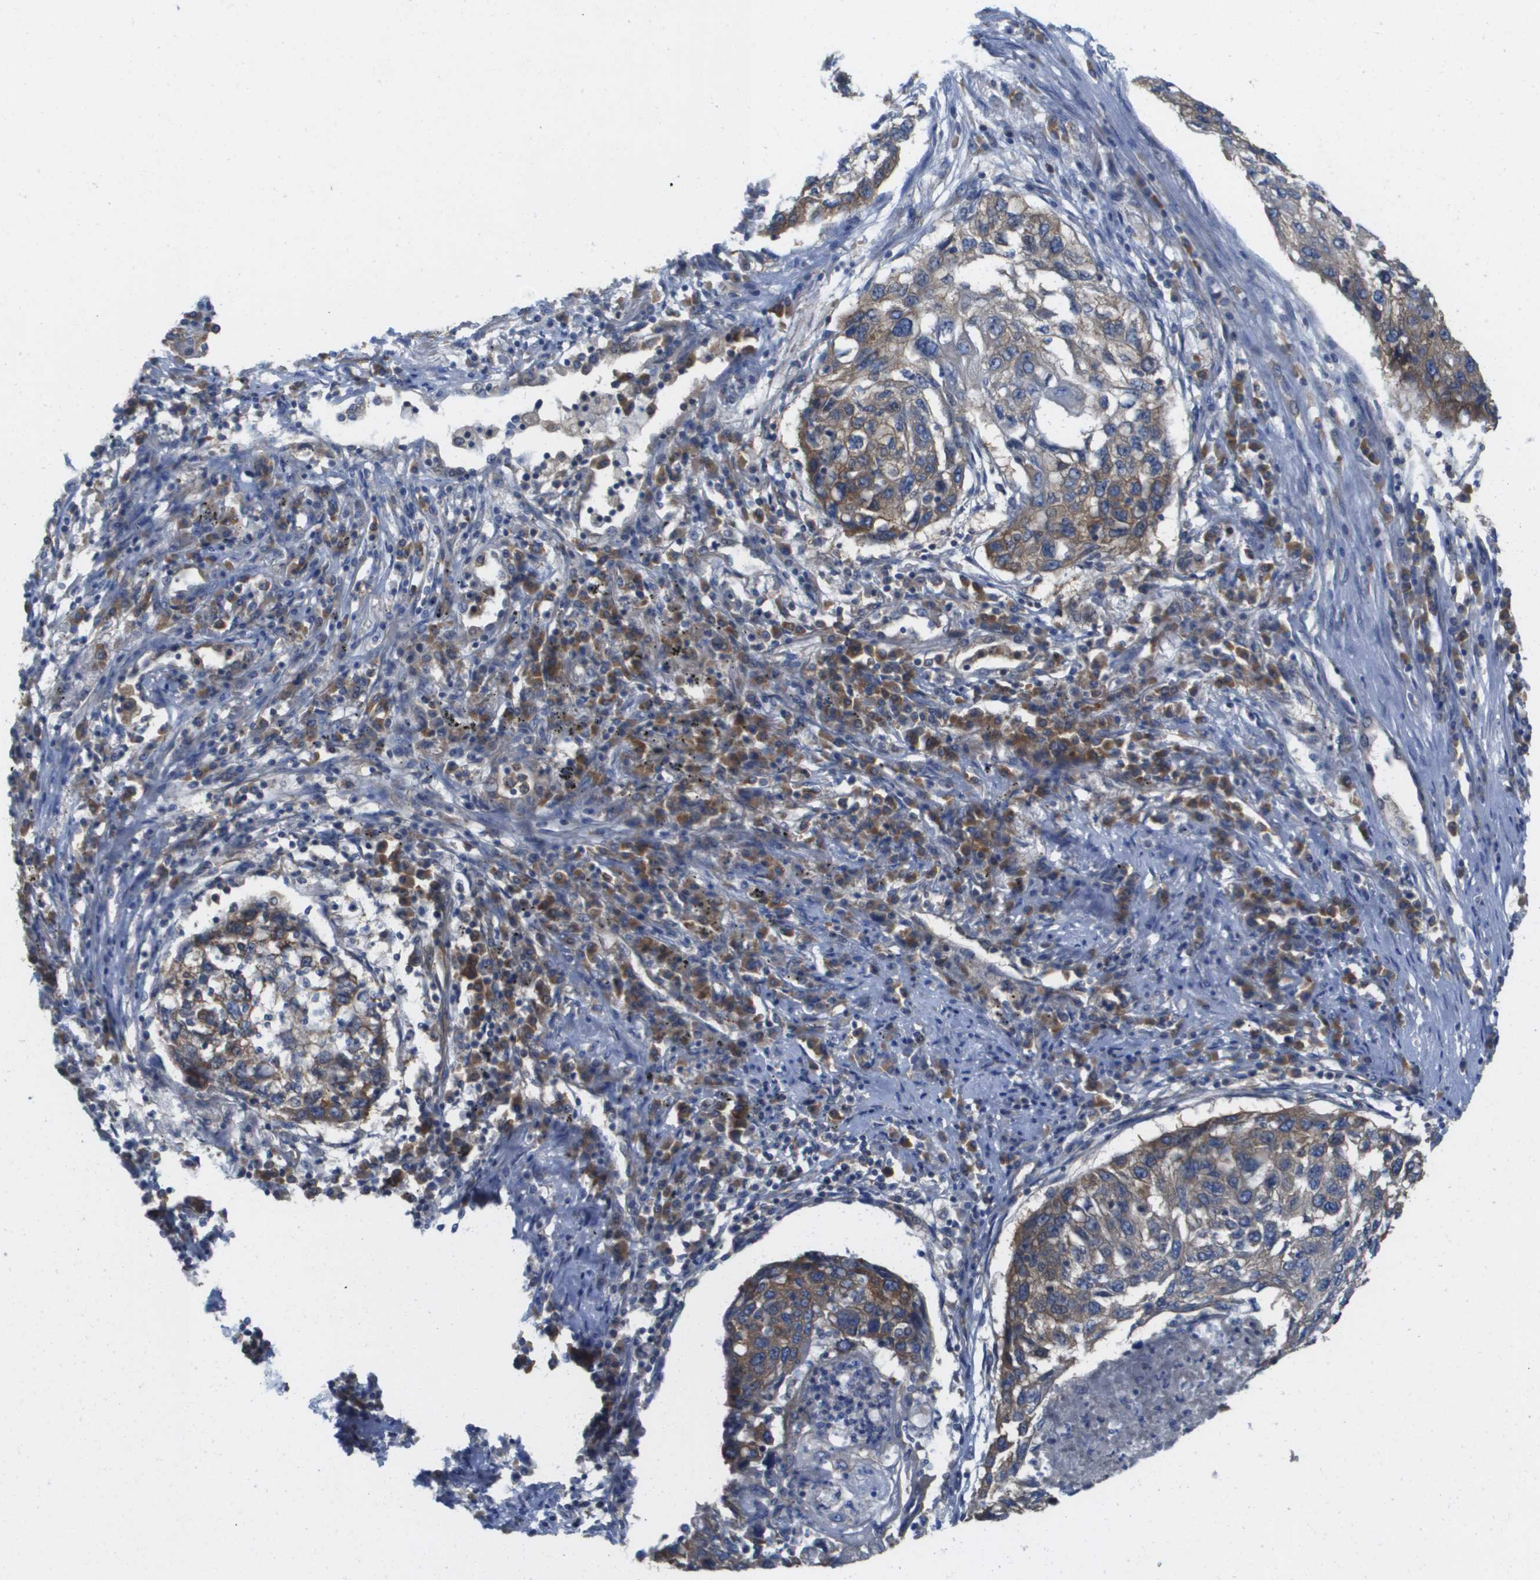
{"staining": {"intensity": "weak", "quantity": "<25%", "location": "cytoplasmic/membranous"}, "tissue": "lung cancer", "cell_type": "Tumor cells", "image_type": "cancer", "snomed": [{"axis": "morphology", "description": "Squamous cell carcinoma, NOS"}, {"axis": "topography", "description": "Lung"}], "caption": "DAB immunohistochemical staining of human squamous cell carcinoma (lung) demonstrates no significant expression in tumor cells. Brightfield microscopy of immunohistochemistry stained with DAB (3,3'-diaminobenzidine) (brown) and hematoxylin (blue), captured at high magnification.", "gene": "EIF4G2", "patient": {"sex": "female", "age": 63}}